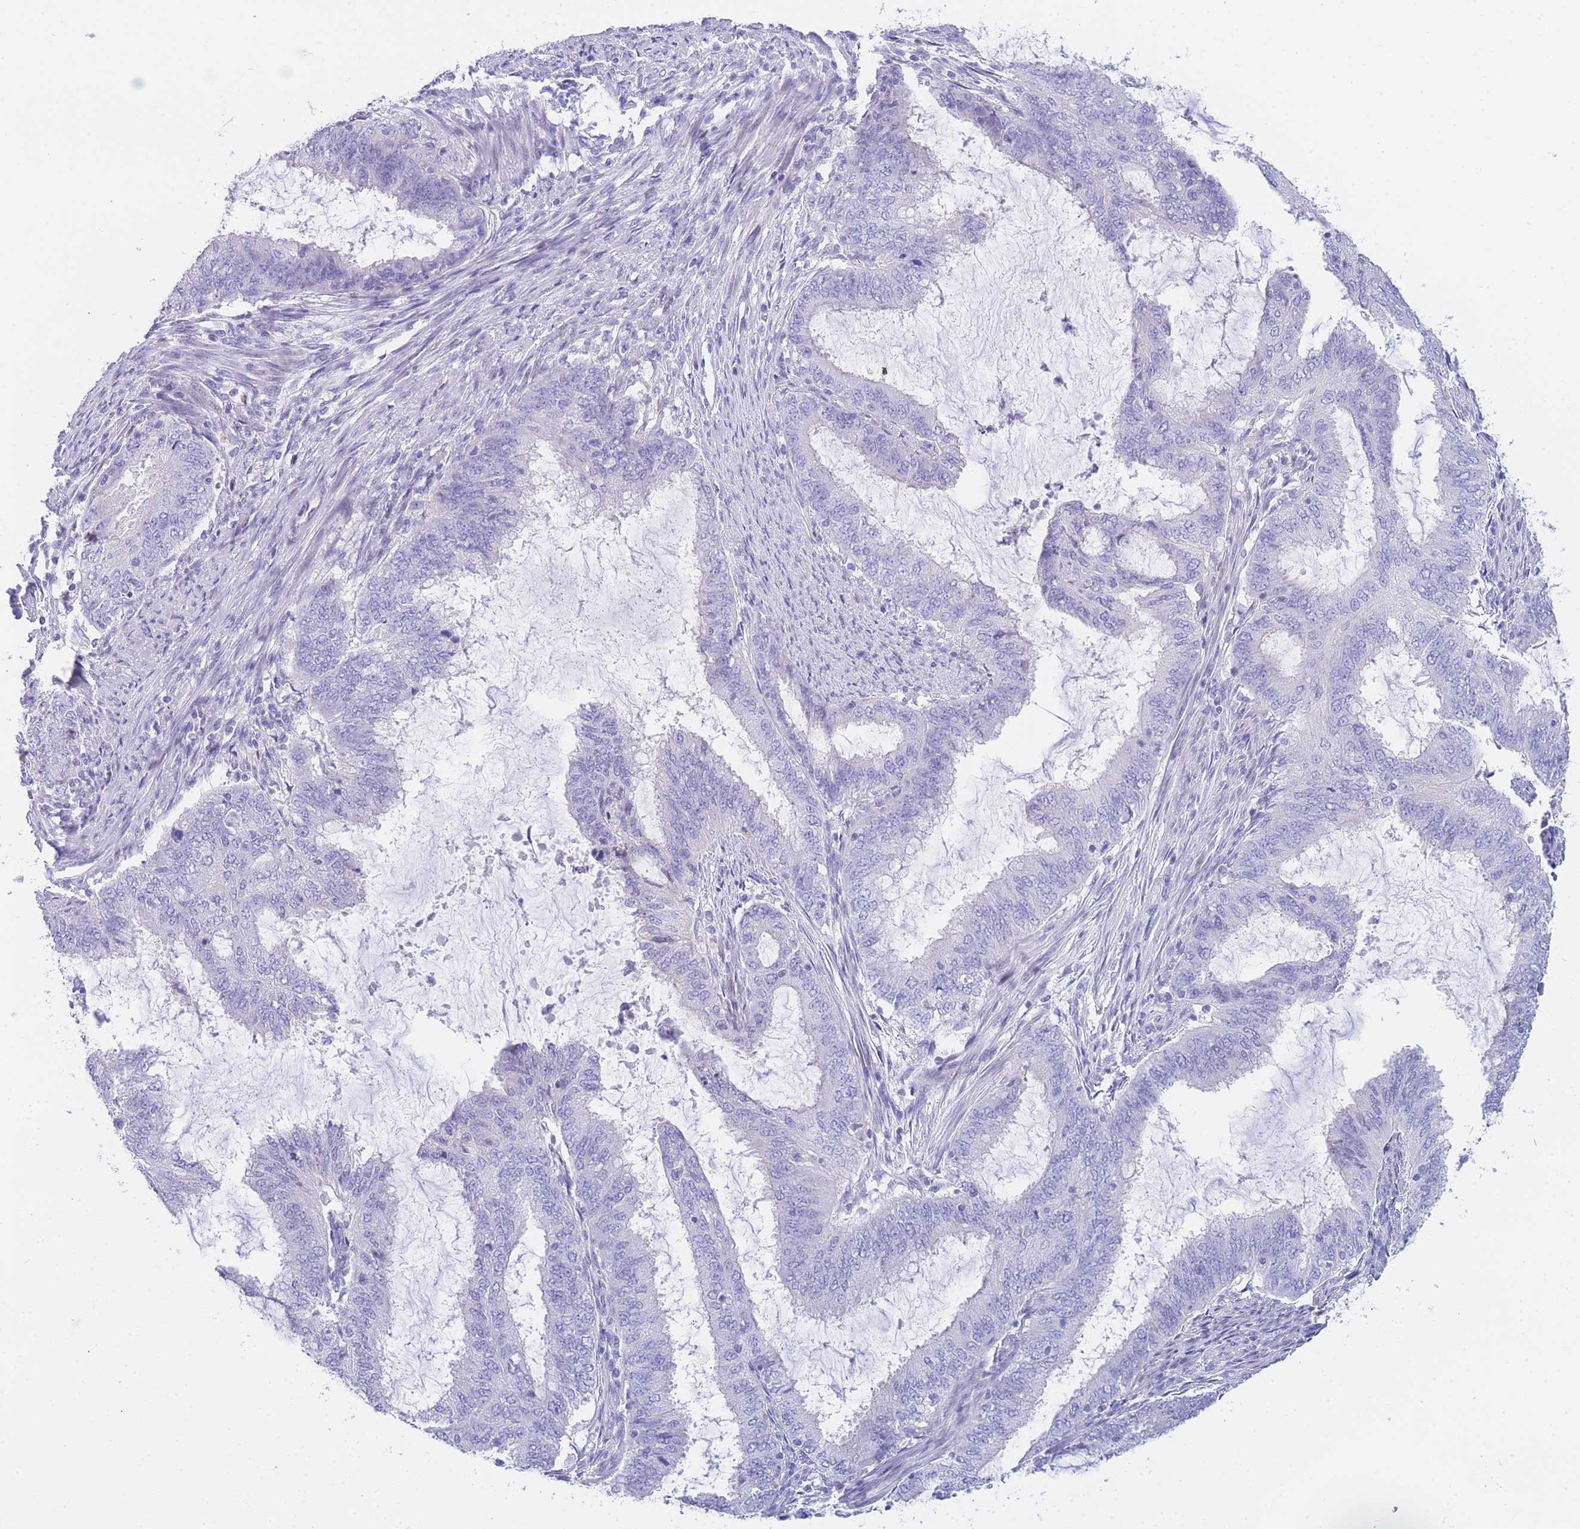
{"staining": {"intensity": "negative", "quantity": "none", "location": "none"}, "tissue": "endometrial cancer", "cell_type": "Tumor cells", "image_type": "cancer", "snomed": [{"axis": "morphology", "description": "Adenocarcinoma, NOS"}, {"axis": "topography", "description": "Endometrium"}], "caption": "Tumor cells show no significant expression in adenocarcinoma (endometrial).", "gene": "TIFAB", "patient": {"sex": "female", "age": 51}}